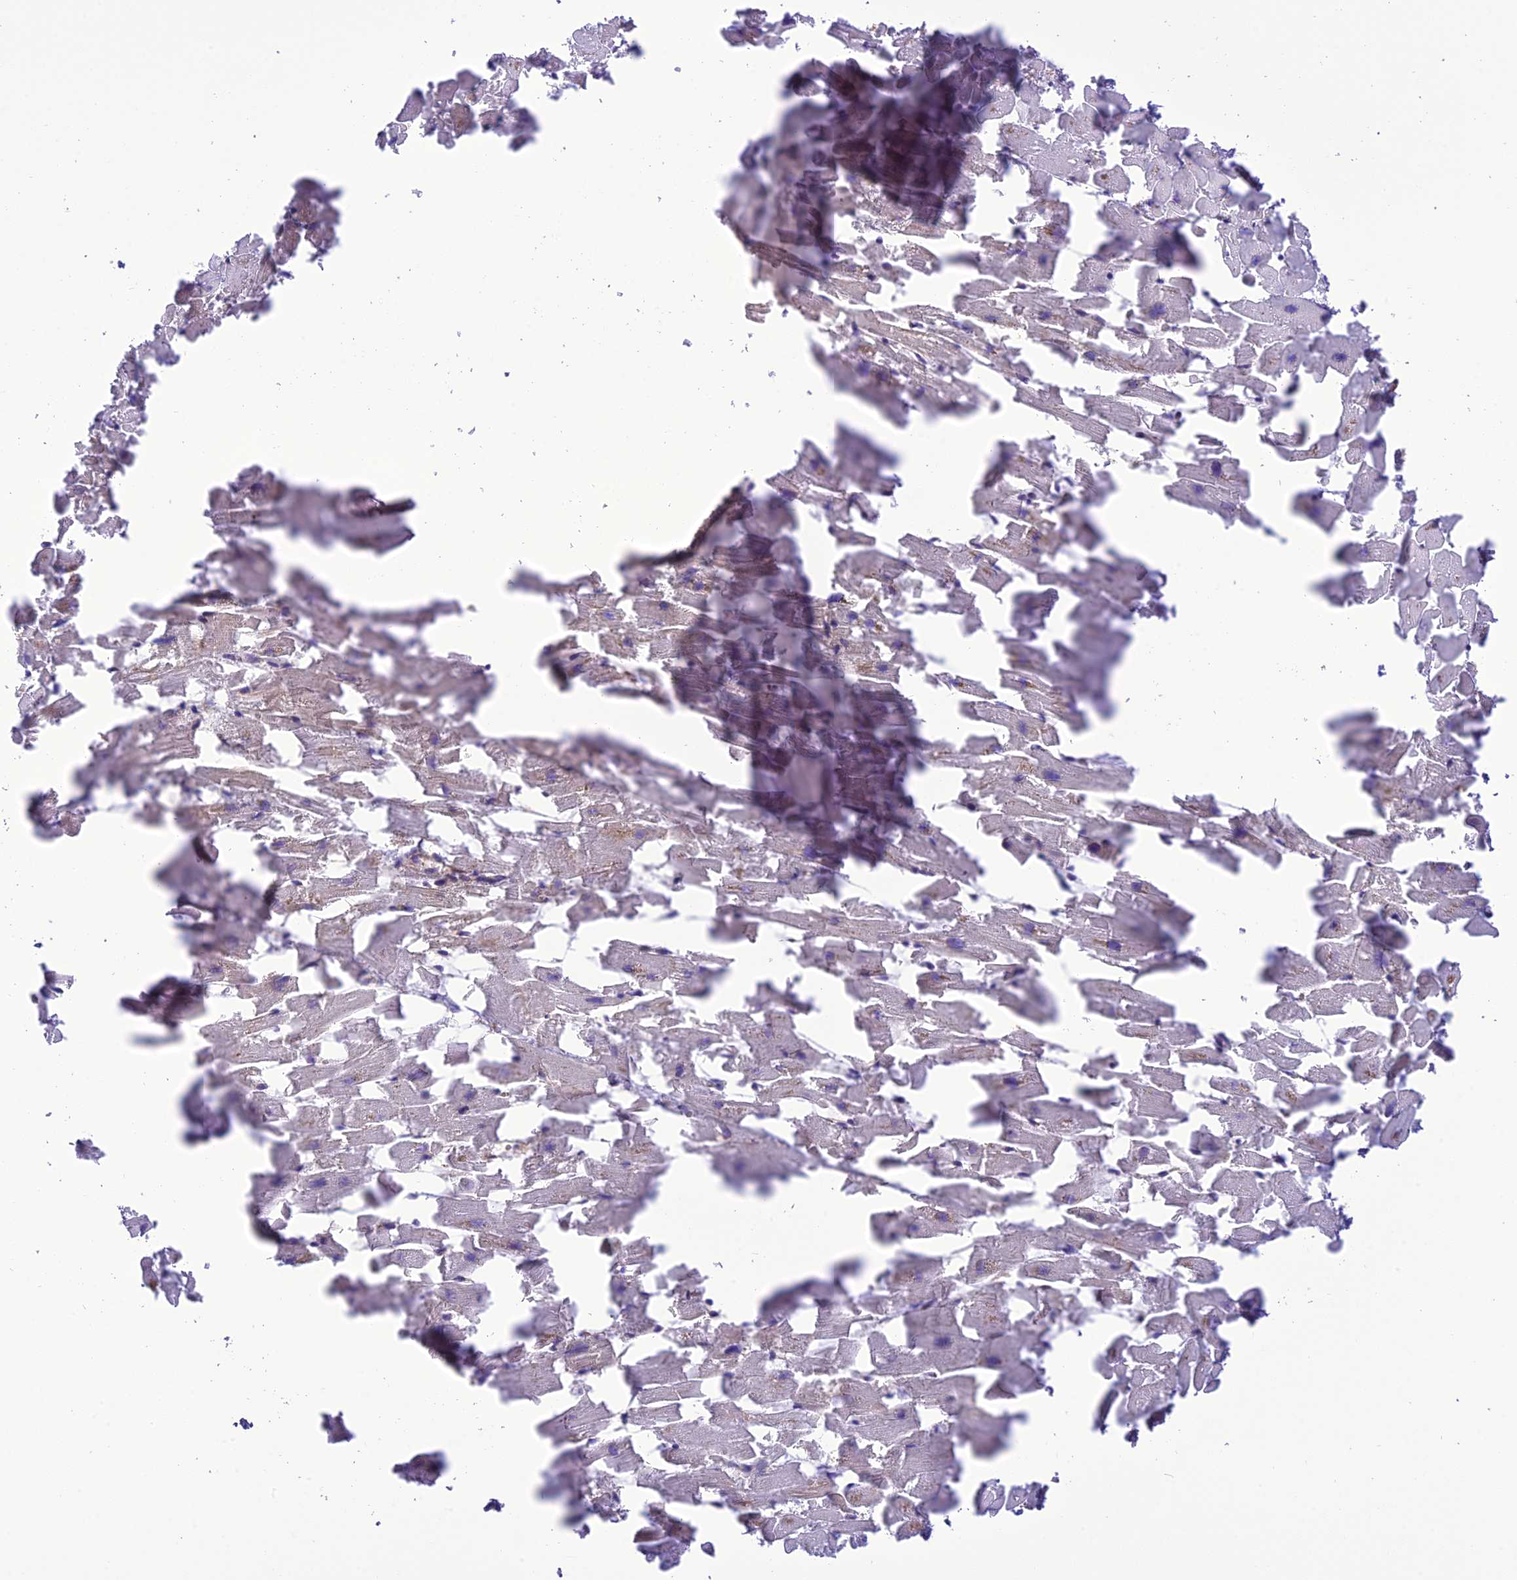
{"staining": {"intensity": "weak", "quantity": "25%-75%", "location": "cytoplasmic/membranous"}, "tissue": "heart muscle", "cell_type": "Cardiomyocytes", "image_type": "normal", "snomed": [{"axis": "morphology", "description": "Normal tissue, NOS"}, {"axis": "topography", "description": "Heart"}], "caption": "A high-resolution image shows immunohistochemistry staining of benign heart muscle, which reveals weak cytoplasmic/membranous staining in about 25%-75% of cardiomyocytes.", "gene": "PPFIA3", "patient": {"sex": "female", "age": 64}}